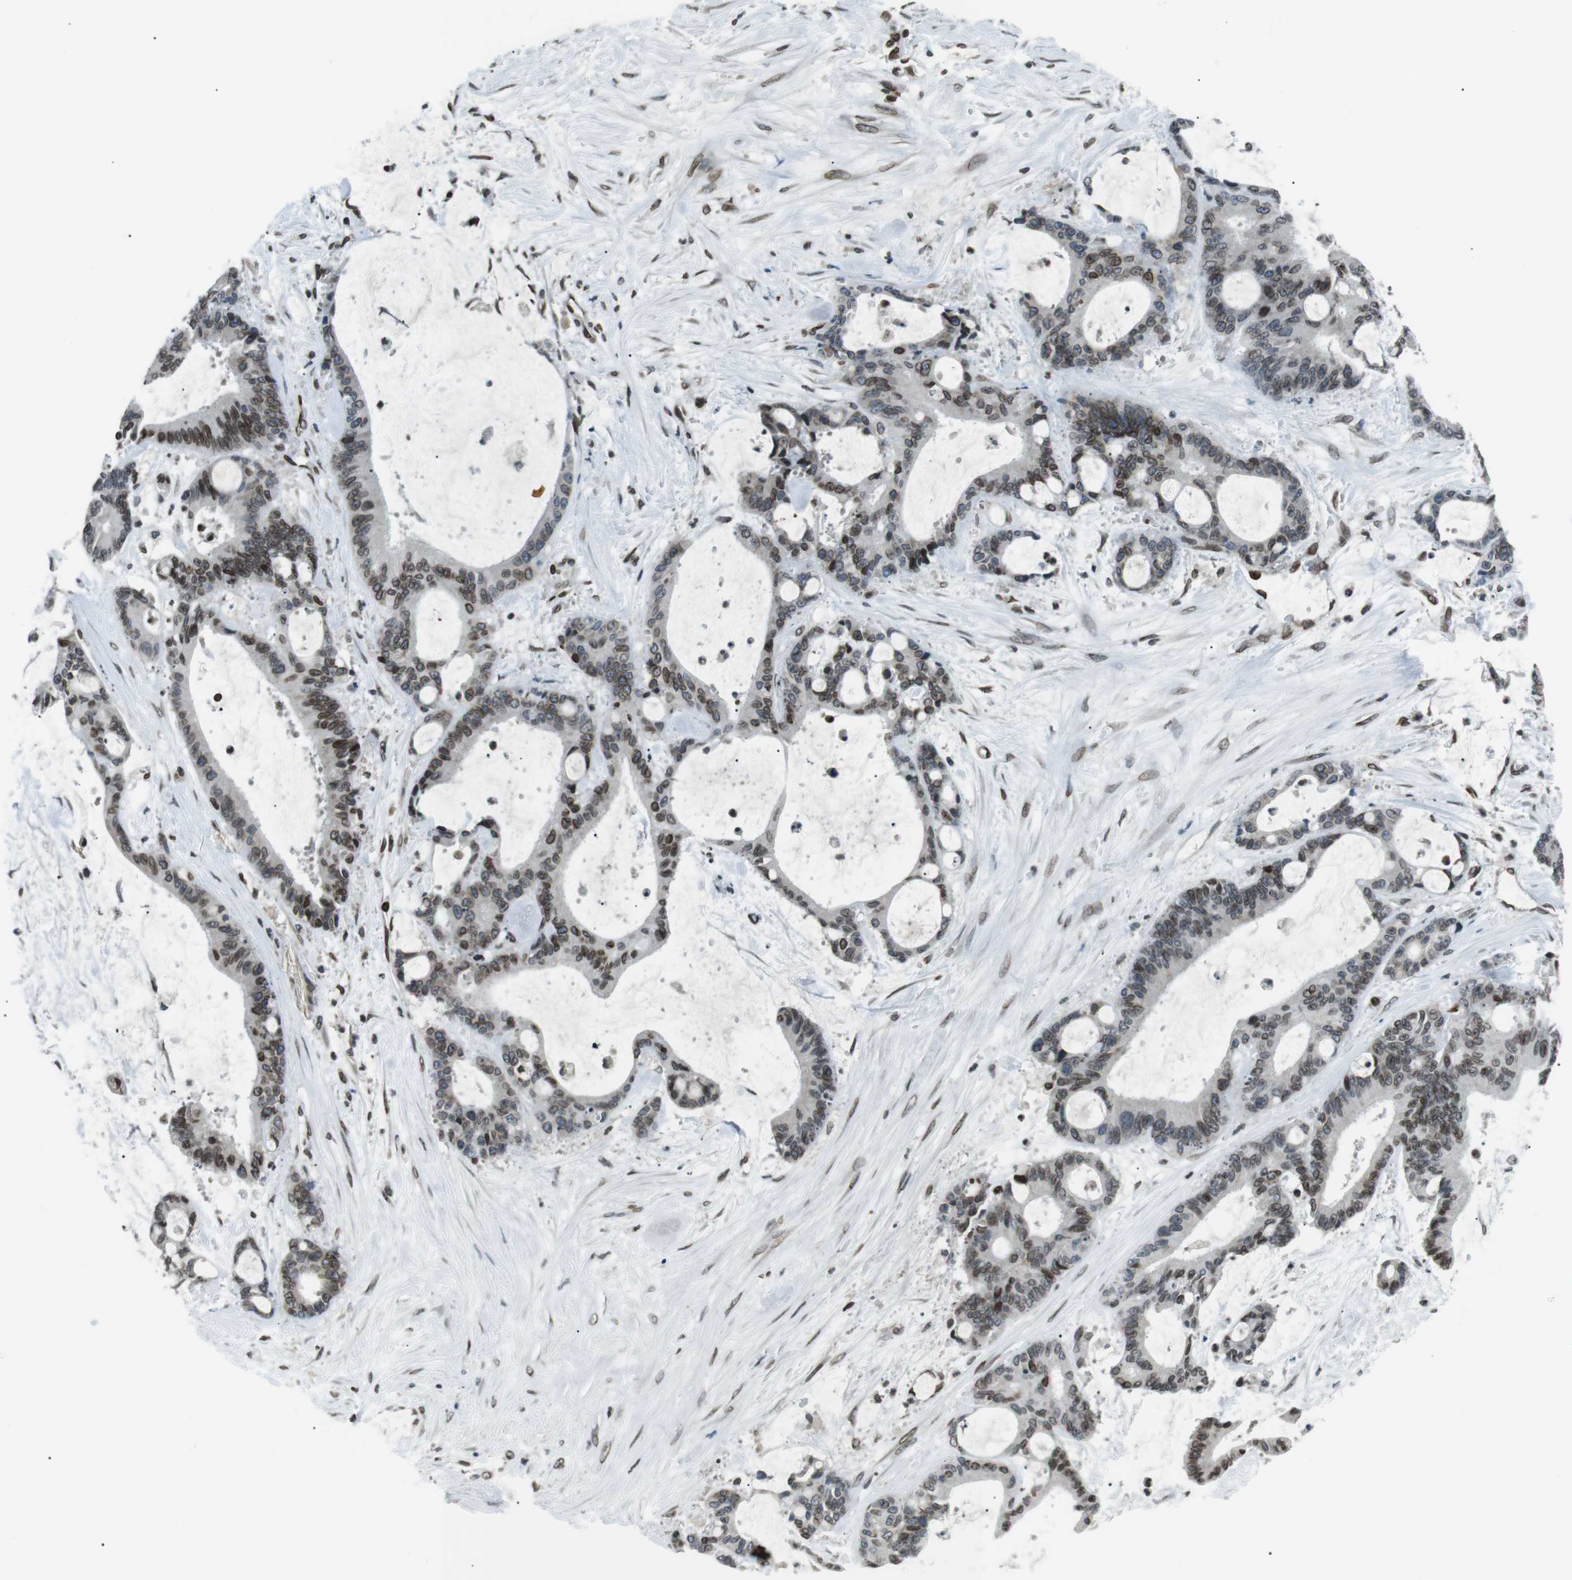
{"staining": {"intensity": "moderate", "quantity": ">75%", "location": "cytoplasmic/membranous,nuclear"}, "tissue": "liver cancer", "cell_type": "Tumor cells", "image_type": "cancer", "snomed": [{"axis": "morphology", "description": "Cholangiocarcinoma"}, {"axis": "topography", "description": "Liver"}], "caption": "About >75% of tumor cells in liver cancer (cholangiocarcinoma) display moderate cytoplasmic/membranous and nuclear protein expression as visualized by brown immunohistochemical staining.", "gene": "TMX4", "patient": {"sex": "female", "age": 73}}